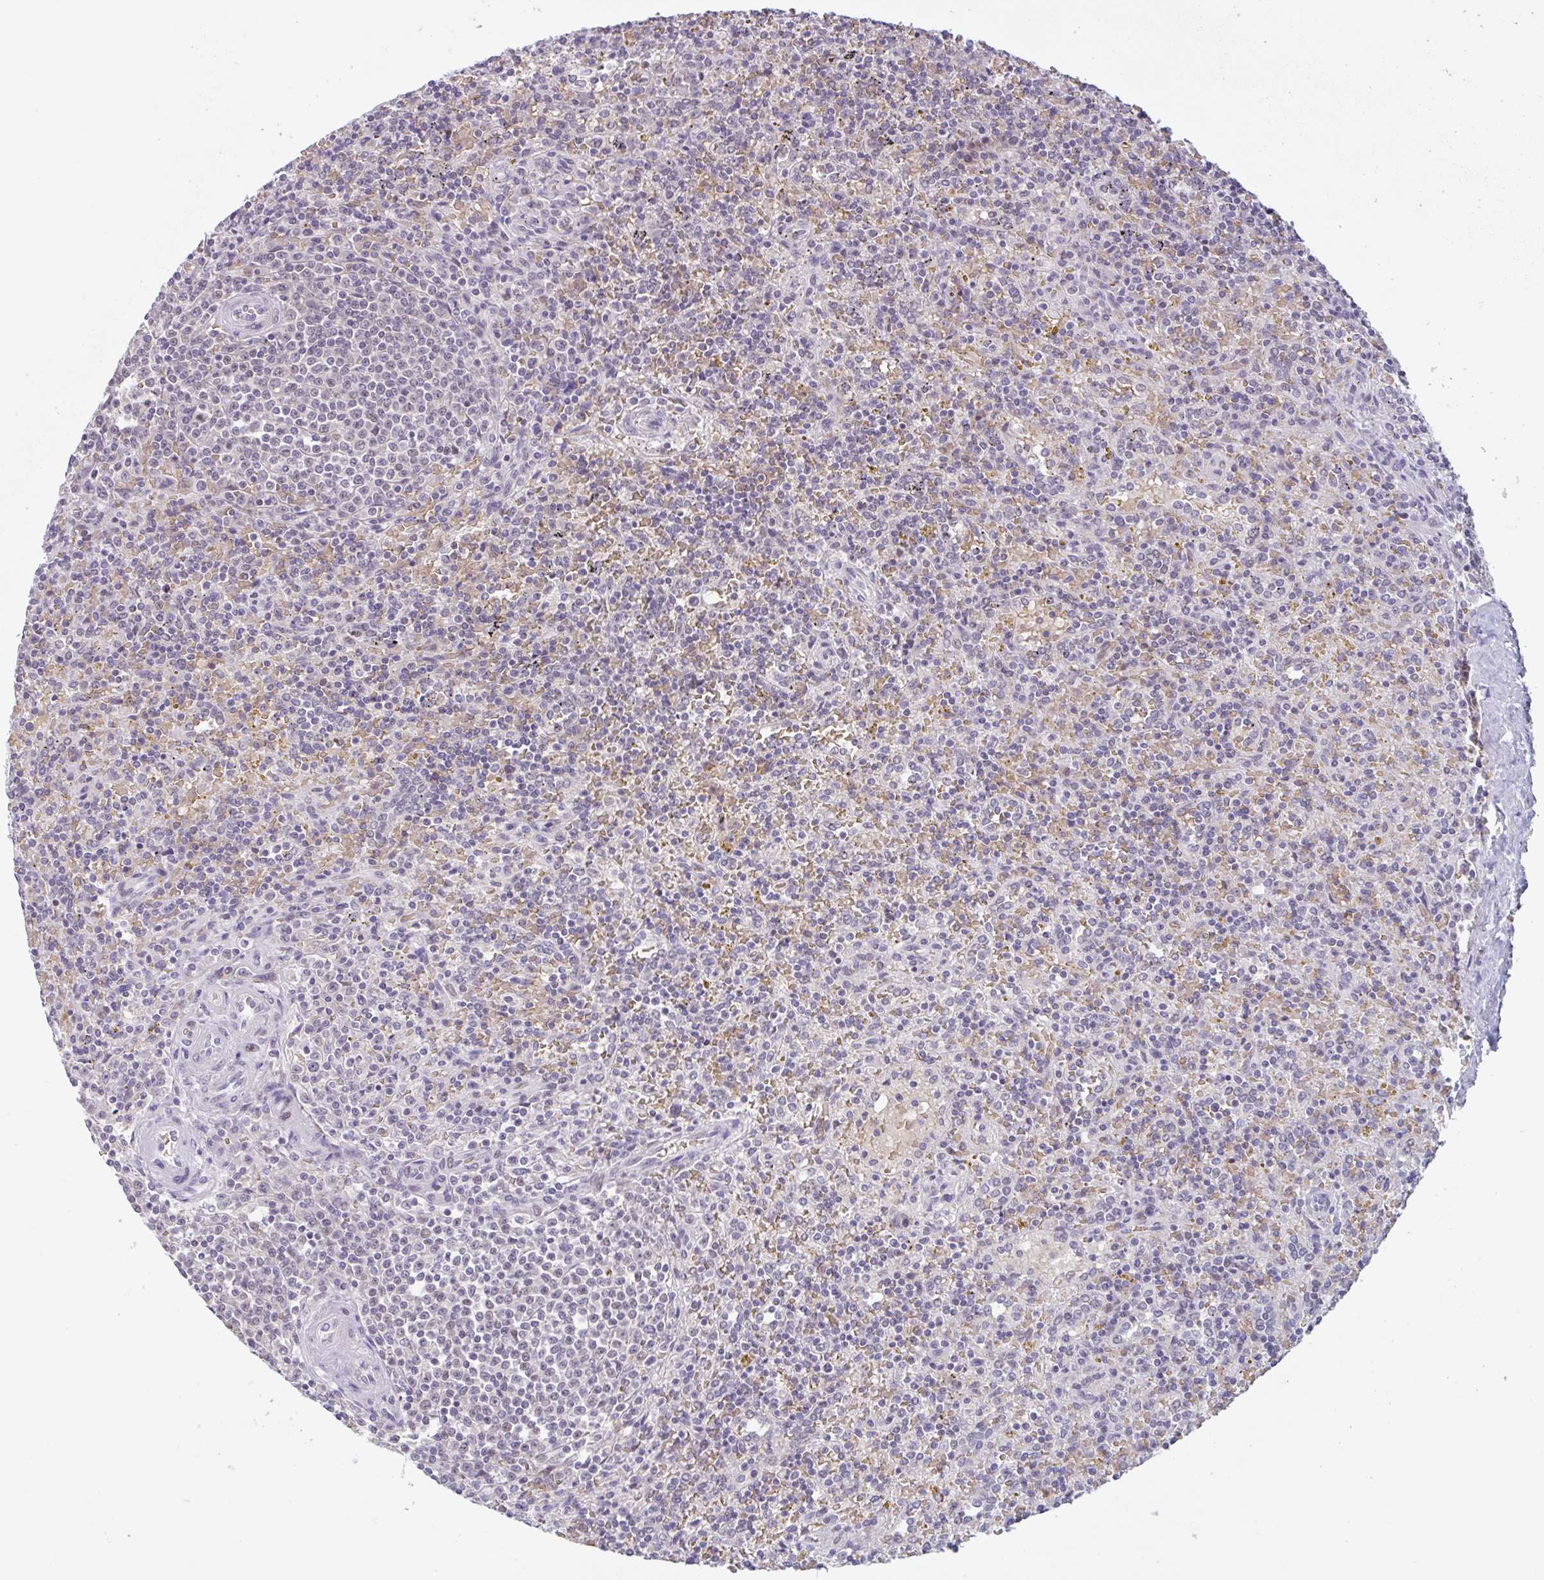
{"staining": {"intensity": "negative", "quantity": "none", "location": "none"}, "tissue": "lymphoma", "cell_type": "Tumor cells", "image_type": "cancer", "snomed": [{"axis": "morphology", "description": "Malignant lymphoma, non-Hodgkin's type, Low grade"}, {"axis": "topography", "description": "Spleen"}], "caption": "Image shows no significant protein expression in tumor cells of lymphoma. (DAB immunohistochemistry visualized using brightfield microscopy, high magnification).", "gene": "RHAG", "patient": {"sex": "male", "age": 67}}